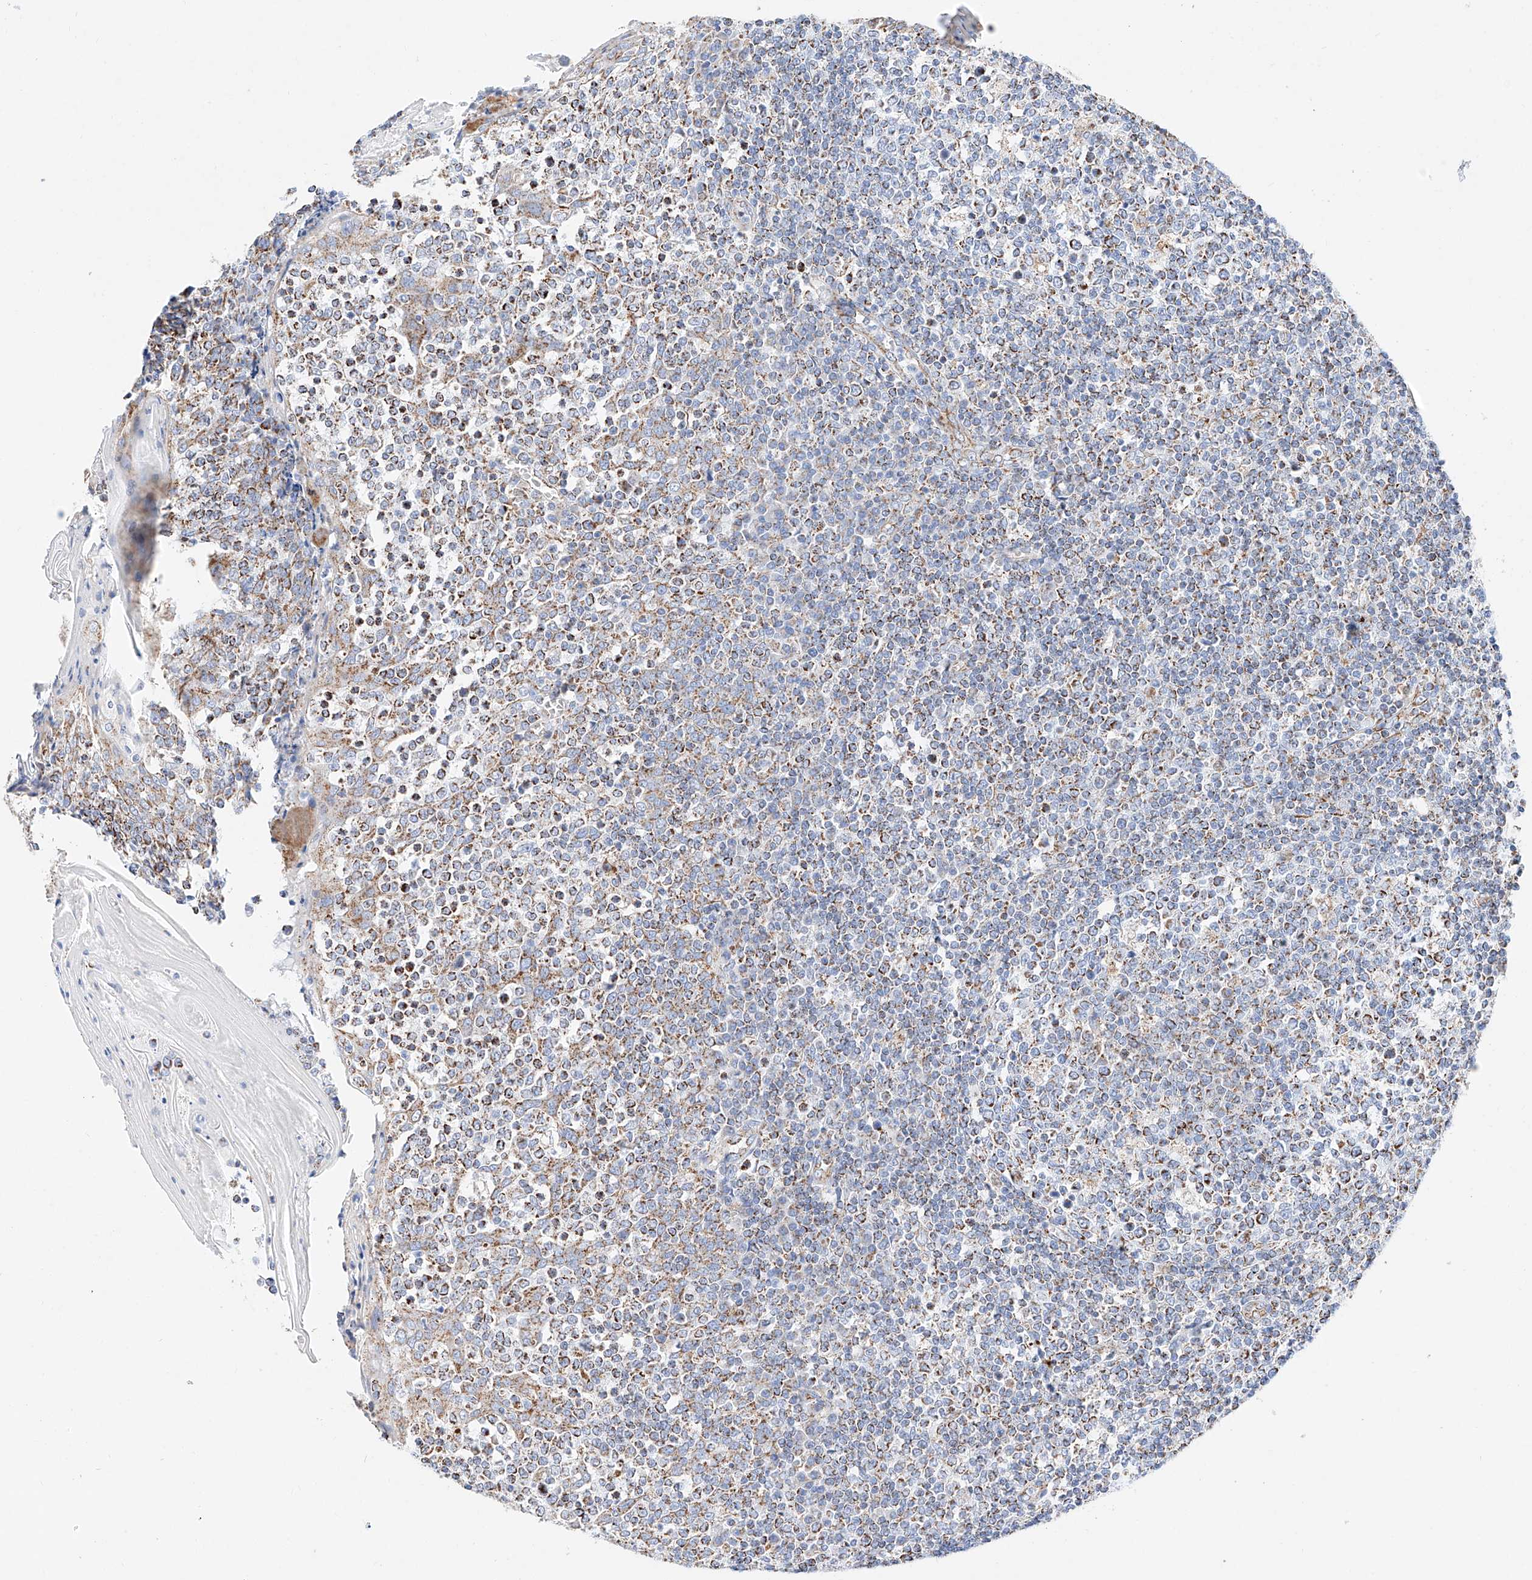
{"staining": {"intensity": "moderate", "quantity": "<25%", "location": "cytoplasmic/membranous"}, "tissue": "tonsil", "cell_type": "Germinal center cells", "image_type": "normal", "snomed": [{"axis": "morphology", "description": "Normal tissue, NOS"}, {"axis": "topography", "description": "Tonsil"}], "caption": "Immunohistochemistry histopathology image of benign tonsil stained for a protein (brown), which shows low levels of moderate cytoplasmic/membranous expression in approximately <25% of germinal center cells.", "gene": "C6orf62", "patient": {"sex": "female", "age": 19}}